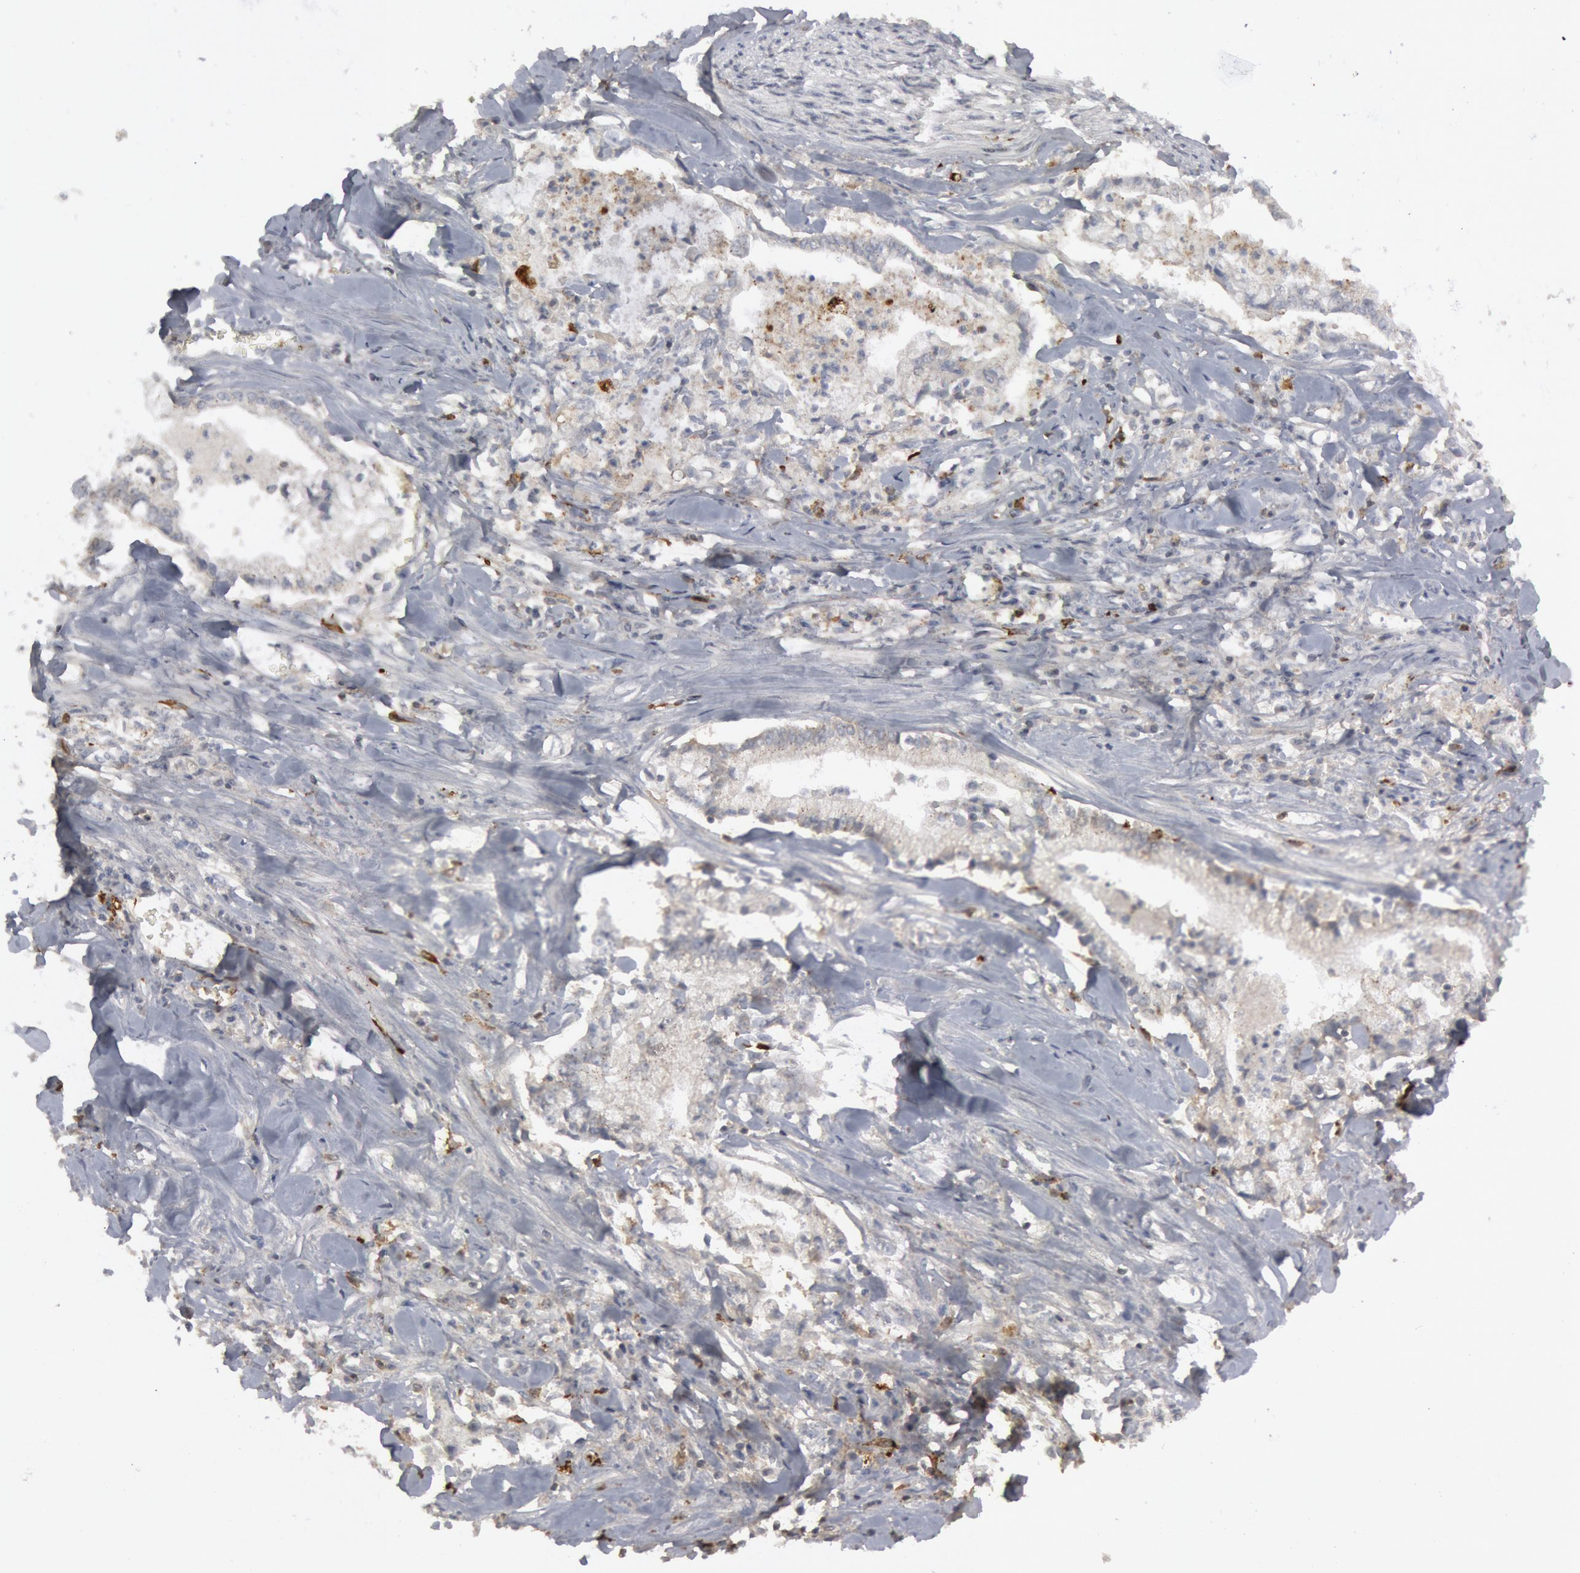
{"staining": {"intensity": "negative", "quantity": "none", "location": "none"}, "tissue": "liver cancer", "cell_type": "Tumor cells", "image_type": "cancer", "snomed": [{"axis": "morphology", "description": "Cholangiocarcinoma"}, {"axis": "topography", "description": "Liver"}], "caption": "Tumor cells are negative for brown protein staining in liver cancer. (Stains: DAB IHC with hematoxylin counter stain, Microscopy: brightfield microscopy at high magnification).", "gene": "C1QC", "patient": {"sex": "male", "age": 57}}